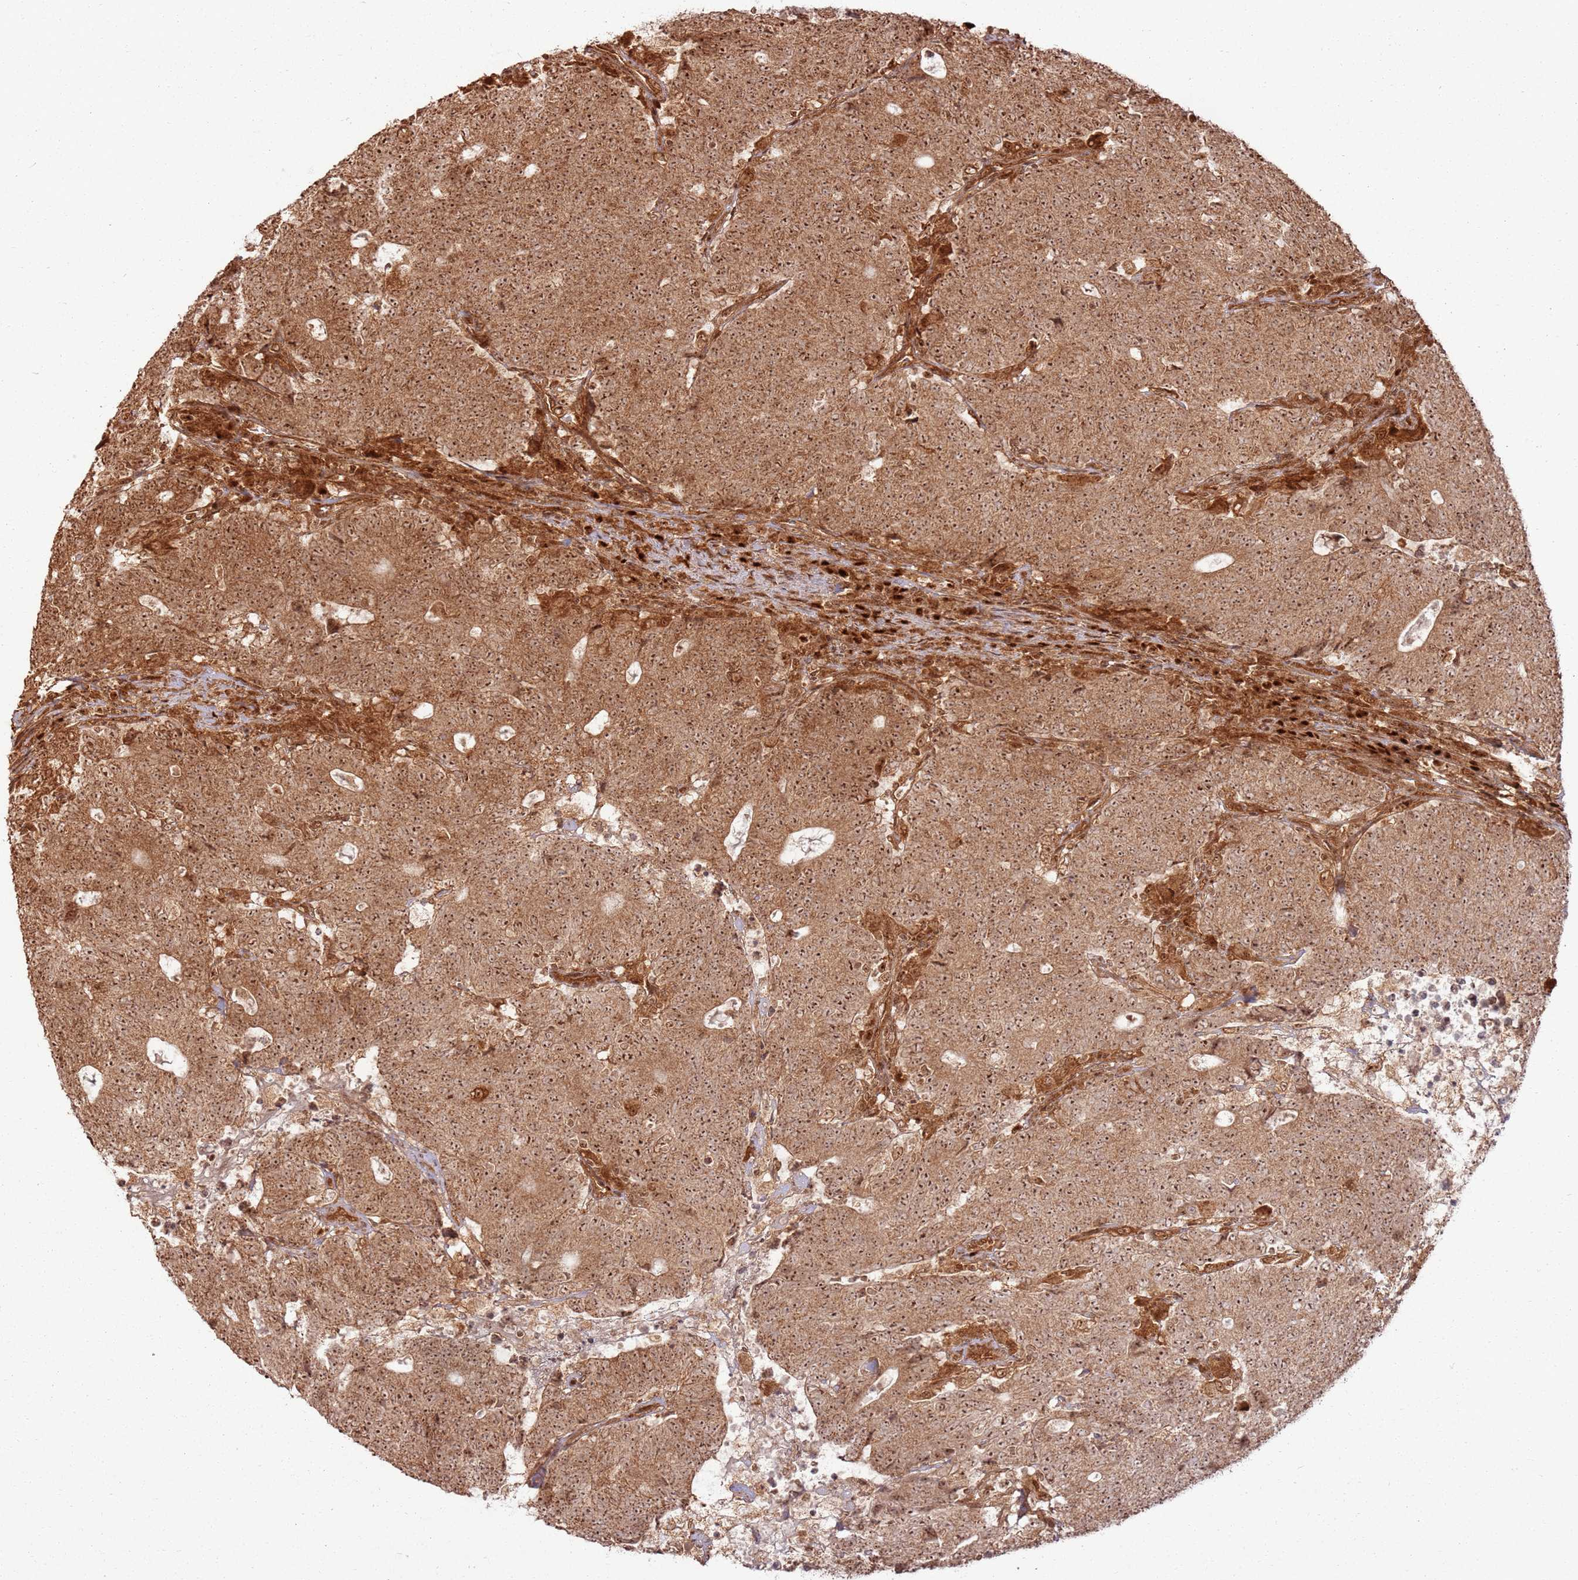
{"staining": {"intensity": "moderate", "quantity": ">75%", "location": "cytoplasmic/membranous,nuclear"}, "tissue": "colorectal cancer", "cell_type": "Tumor cells", "image_type": "cancer", "snomed": [{"axis": "morphology", "description": "Adenocarcinoma, NOS"}, {"axis": "topography", "description": "Colon"}], "caption": "Immunohistochemical staining of colorectal adenocarcinoma exhibits moderate cytoplasmic/membranous and nuclear protein positivity in approximately >75% of tumor cells. (Brightfield microscopy of DAB IHC at high magnification).", "gene": "TBC1D13", "patient": {"sex": "female", "age": 75}}